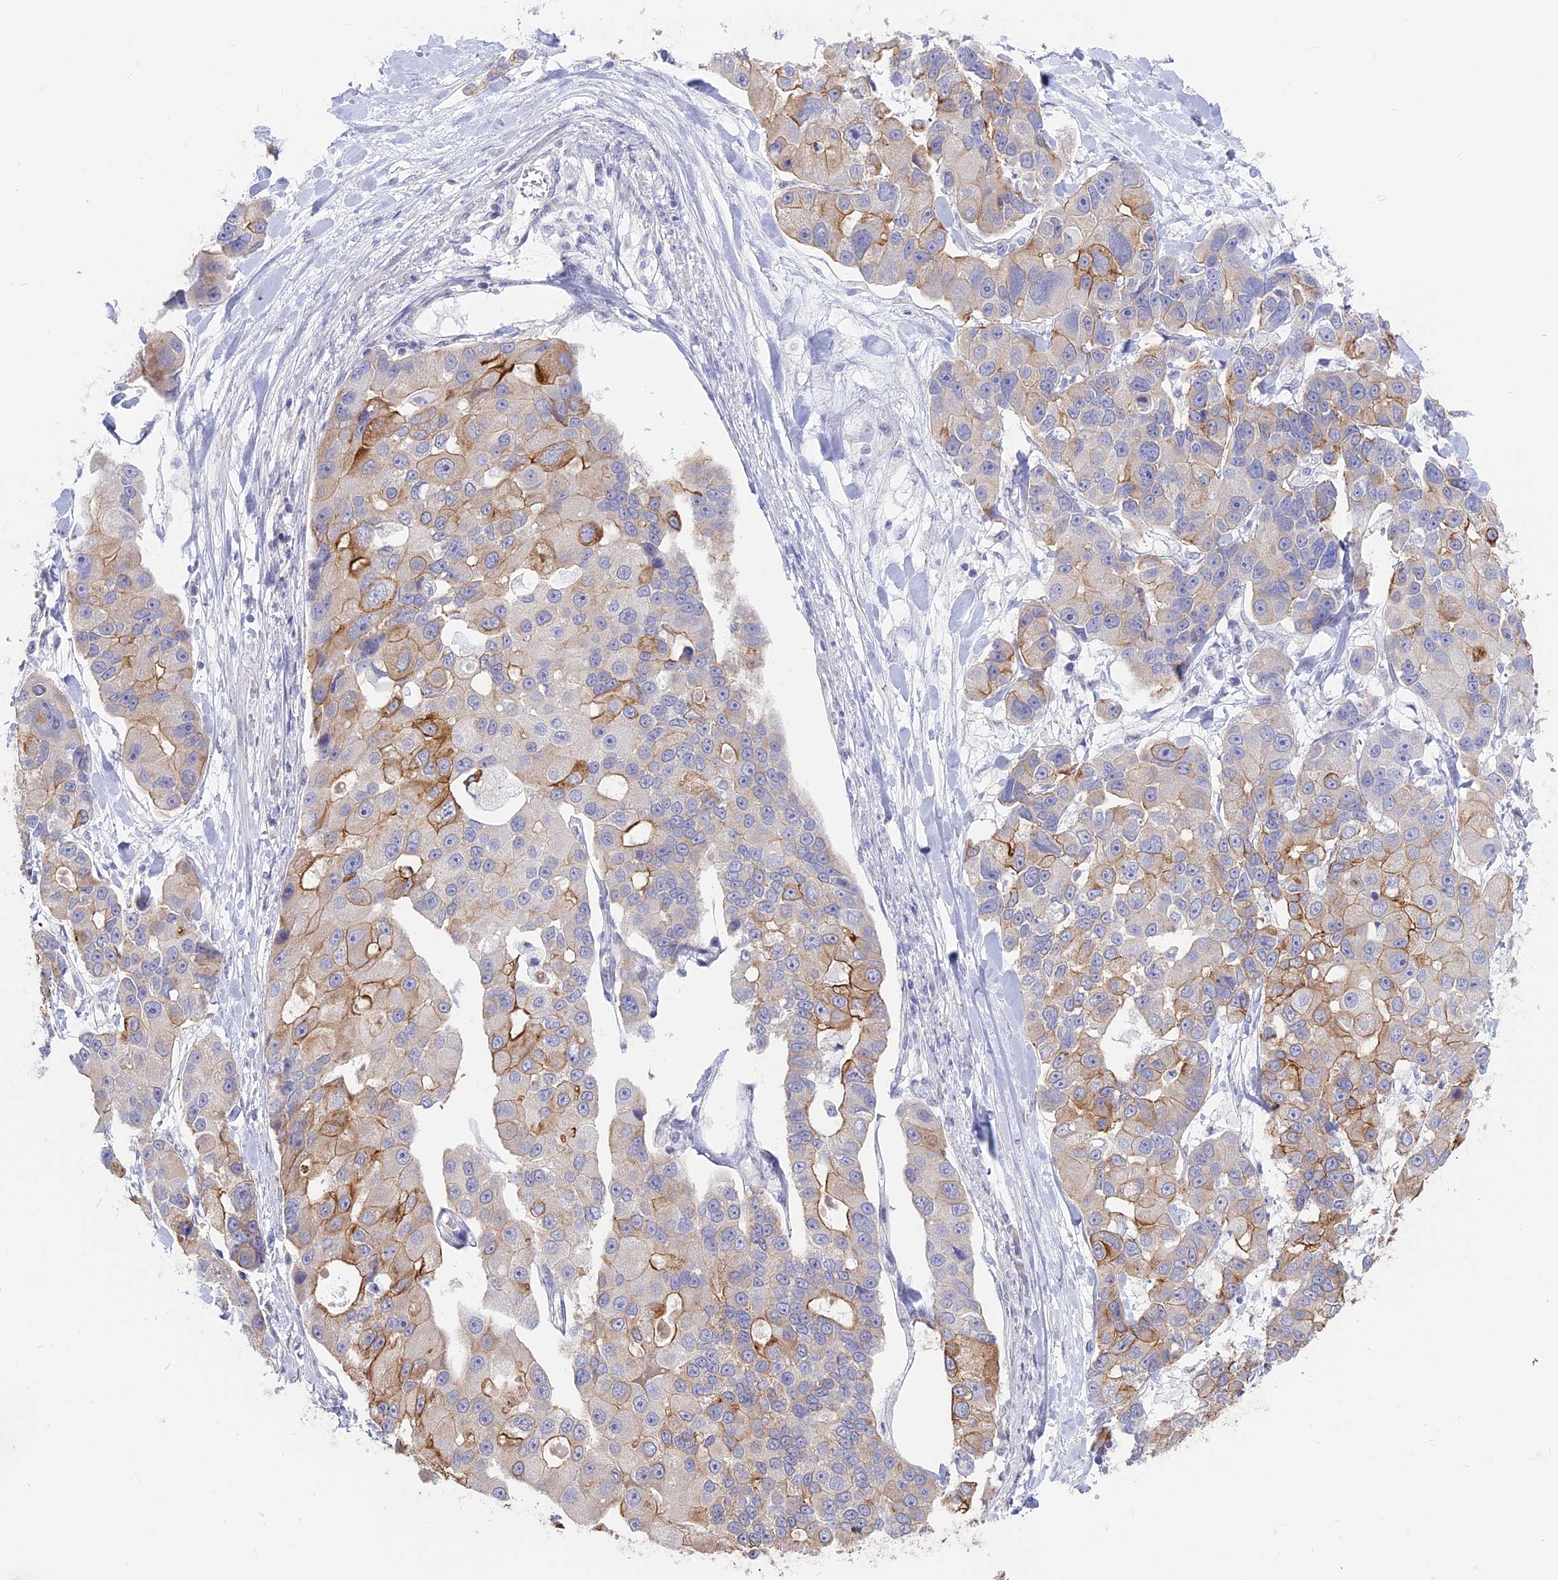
{"staining": {"intensity": "moderate", "quantity": "25%-75%", "location": "cytoplasmic/membranous"}, "tissue": "lung cancer", "cell_type": "Tumor cells", "image_type": "cancer", "snomed": [{"axis": "morphology", "description": "Adenocarcinoma, NOS"}, {"axis": "topography", "description": "Lung"}], "caption": "The micrograph shows a brown stain indicating the presence of a protein in the cytoplasmic/membranous of tumor cells in lung cancer (adenocarcinoma).", "gene": "MYO5B", "patient": {"sex": "female", "age": 54}}